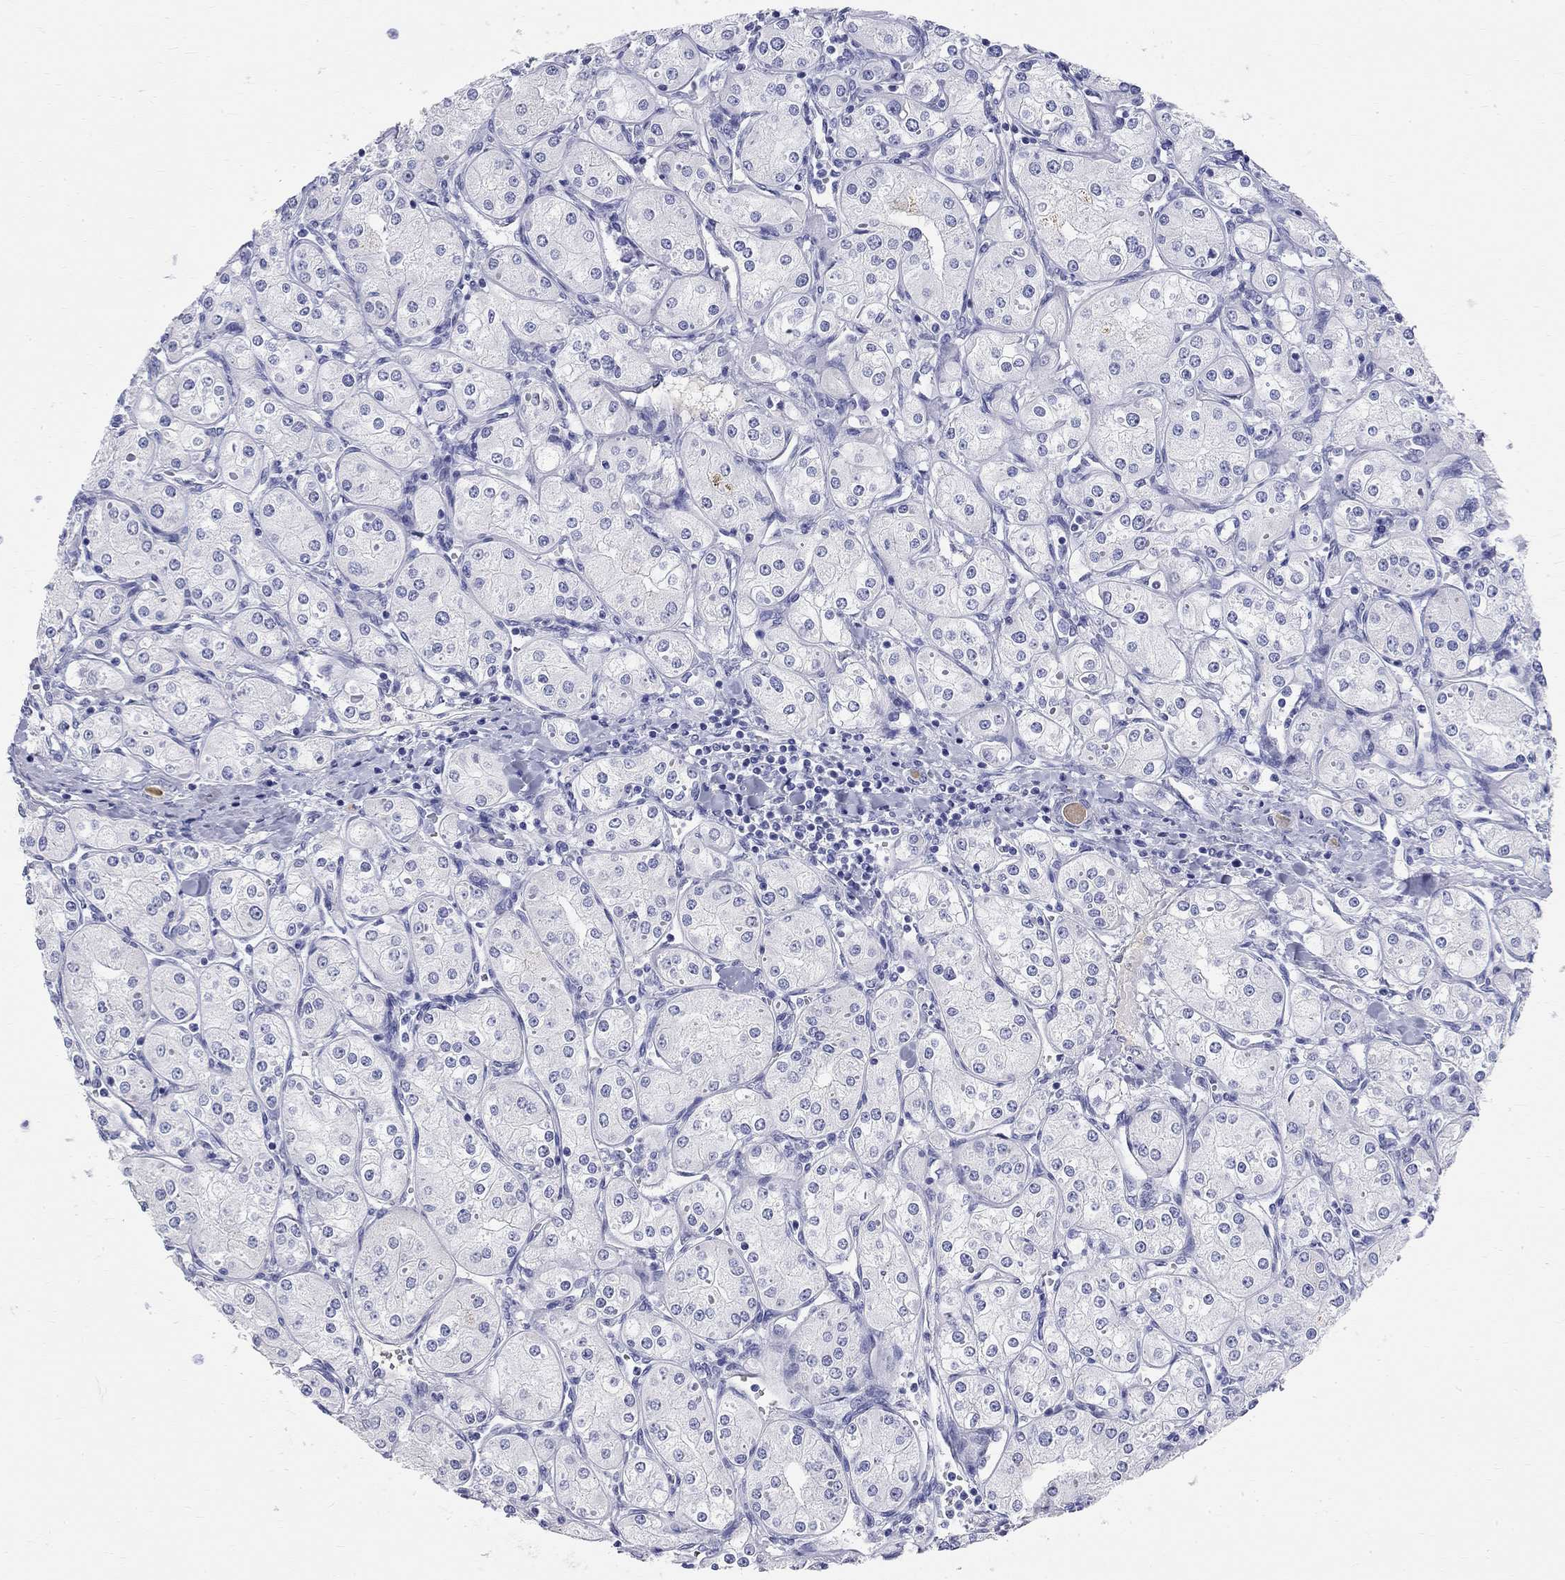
{"staining": {"intensity": "negative", "quantity": "none", "location": "none"}, "tissue": "renal cancer", "cell_type": "Tumor cells", "image_type": "cancer", "snomed": [{"axis": "morphology", "description": "Adenocarcinoma, NOS"}, {"axis": "topography", "description": "Kidney"}], "caption": "Immunohistochemical staining of human renal cancer (adenocarcinoma) reveals no significant staining in tumor cells.", "gene": "PHOX2B", "patient": {"sex": "male", "age": 77}}